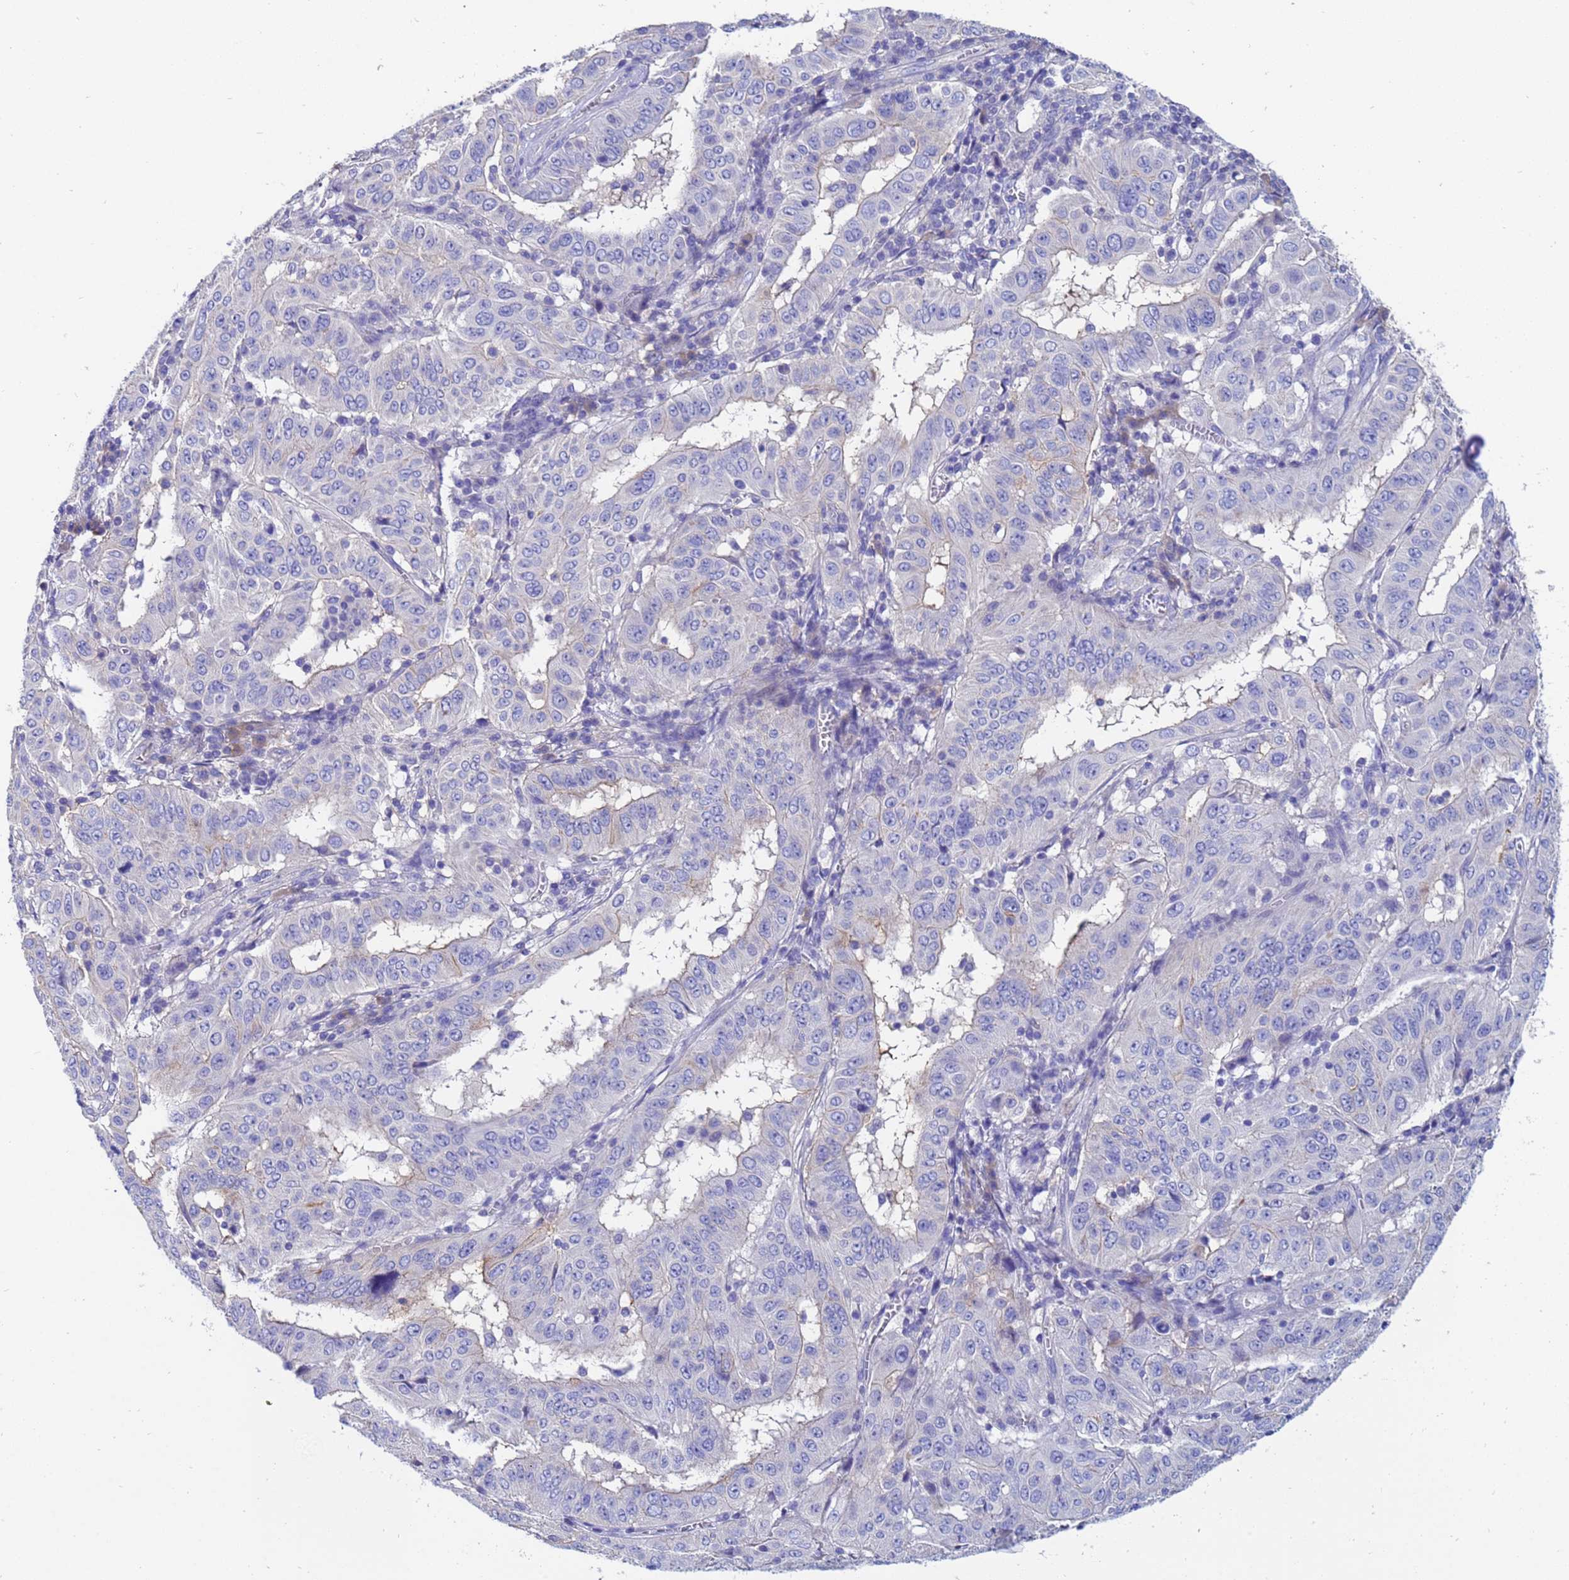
{"staining": {"intensity": "negative", "quantity": "none", "location": "none"}, "tissue": "pancreatic cancer", "cell_type": "Tumor cells", "image_type": "cancer", "snomed": [{"axis": "morphology", "description": "Adenocarcinoma, NOS"}, {"axis": "topography", "description": "Pancreas"}], "caption": "Tumor cells show no significant protein expression in adenocarcinoma (pancreatic). (DAB (3,3'-diaminobenzidine) IHC with hematoxylin counter stain).", "gene": "UBE2O", "patient": {"sex": "male", "age": 63}}